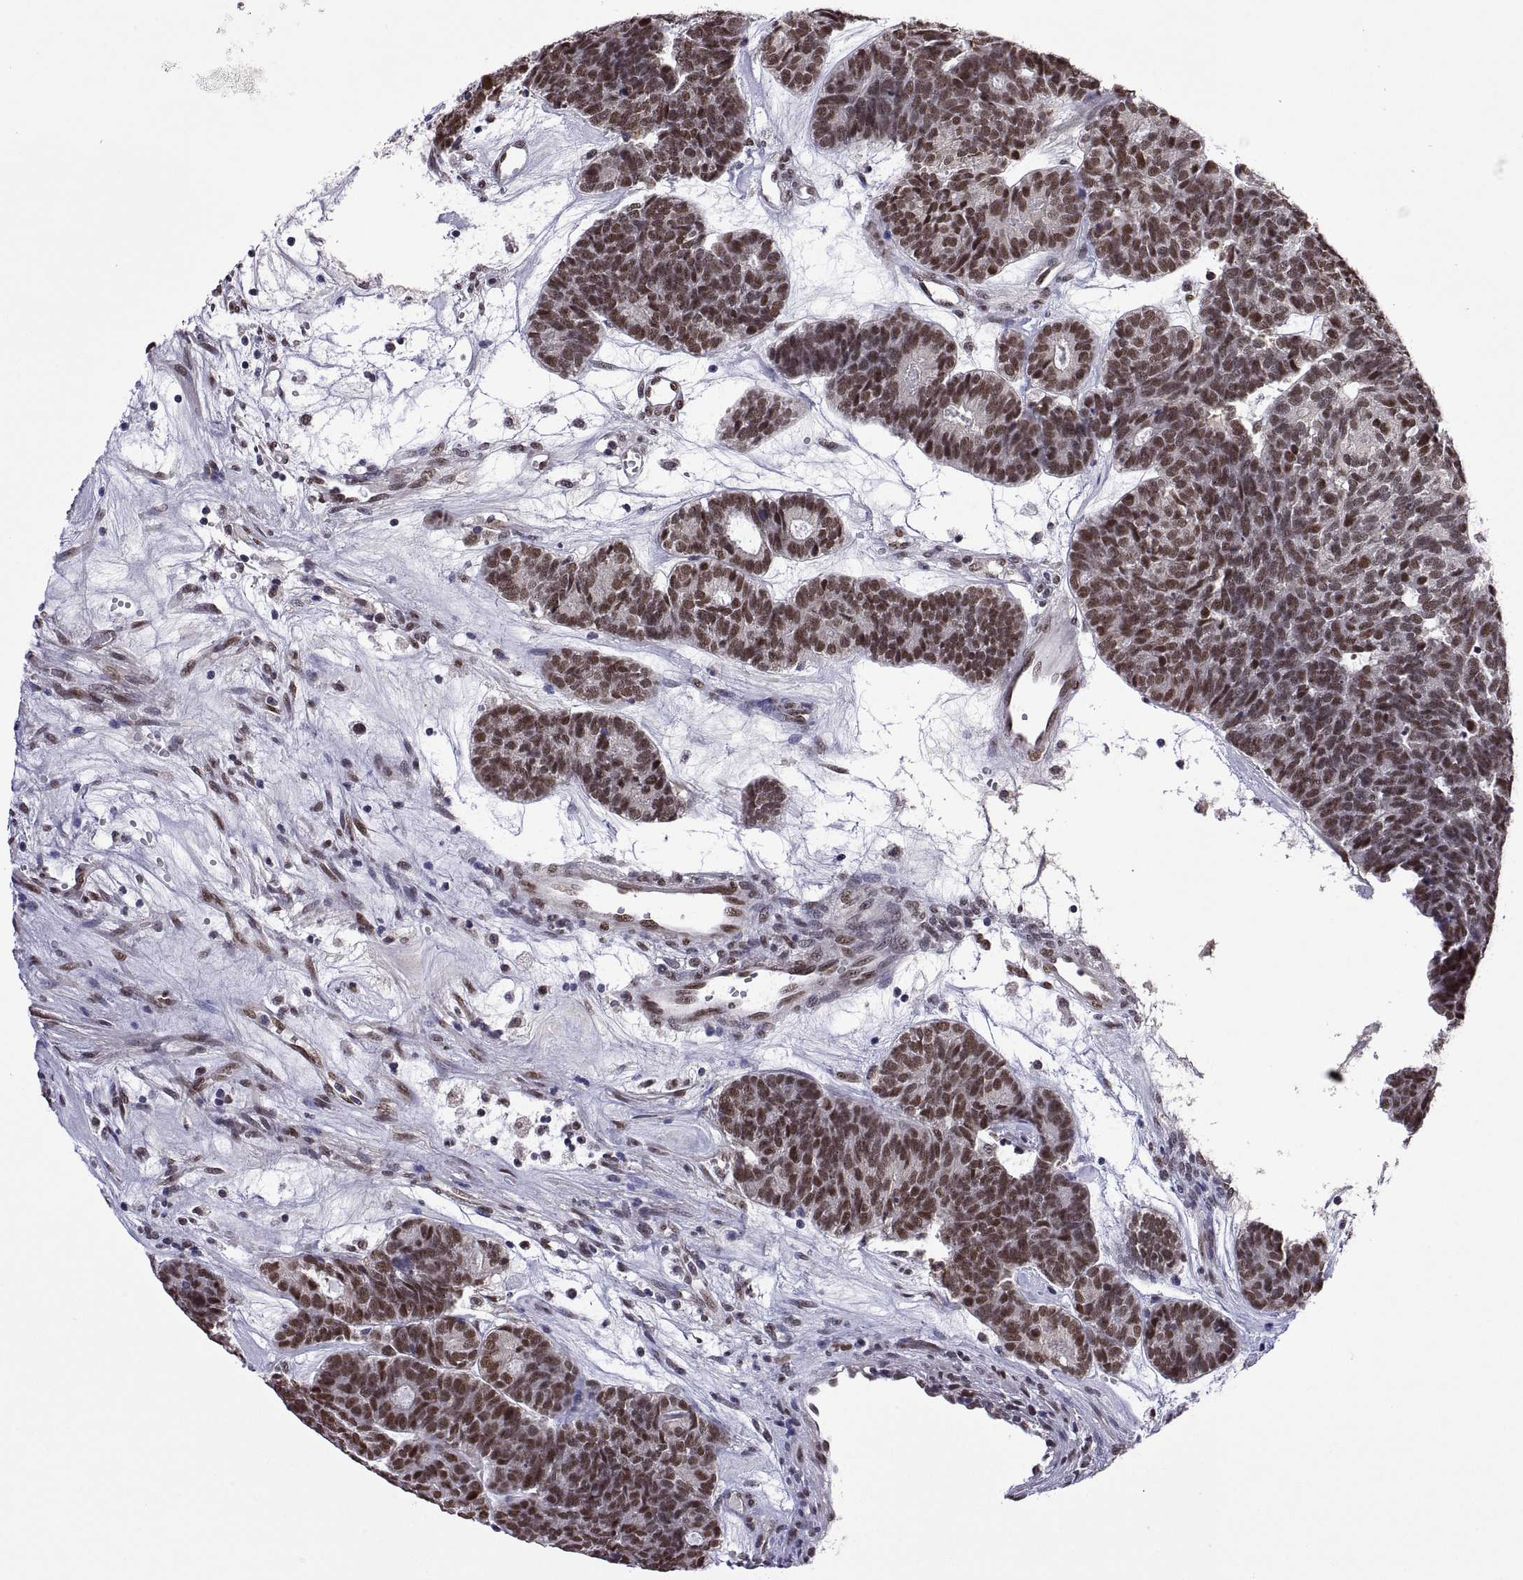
{"staining": {"intensity": "moderate", "quantity": ">75%", "location": "nuclear"}, "tissue": "head and neck cancer", "cell_type": "Tumor cells", "image_type": "cancer", "snomed": [{"axis": "morphology", "description": "Adenocarcinoma, NOS"}, {"axis": "topography", "description": "Head-Neck"}], "caption": "An immunohistochemistry (IHC) micrograph of neoplastic tissue is shown. Protein staining in brown shows moderate nuclear positivity in head and neck cancer within tumor cells.", "gene": "NR4A1", "patient": {"sex": "female", "age": 81}}